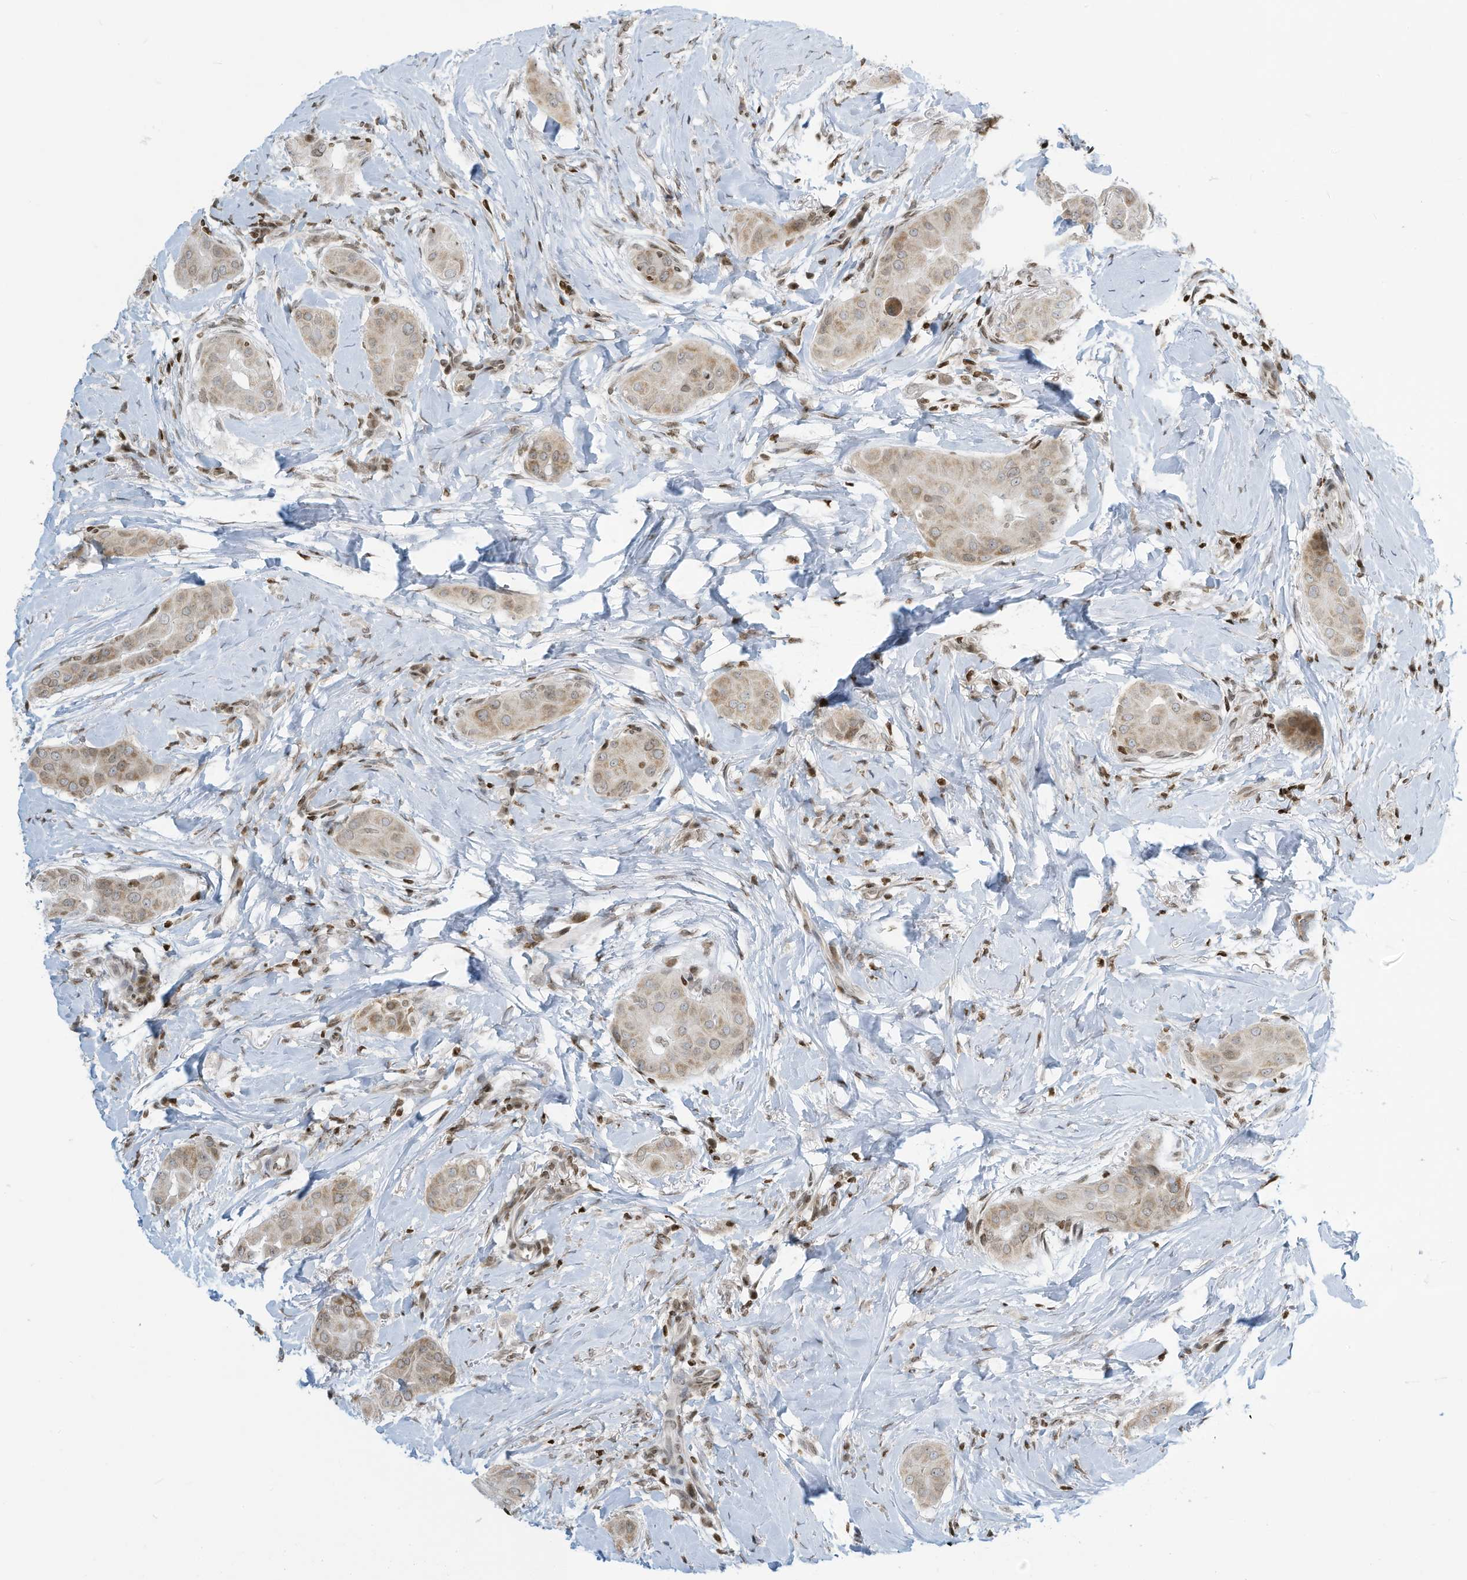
{"staining": {"intensity": "weak", "quantity": "25%-75%", "location": "cytoplasmic/membranous"}, "tissue": "thyroid cancer", "cell_type": "Tumor cells", "image_type": "cancer", "snomed": [{"axis": "morphology", "description": "Papillary adenocarcinoma, NOS"}, {"axis": "topography", "description": "Thyroid gland"}], "caption": "The immunohistochemical stain labels weak cytoplasmic/membranous staining in tumor cells of thyroid cancer tissue. (brown staining indicates protein expression, while blue staining denotes nuclei).", "gene": "ADI1", "patient": {"sex": "male", "age": 33}}